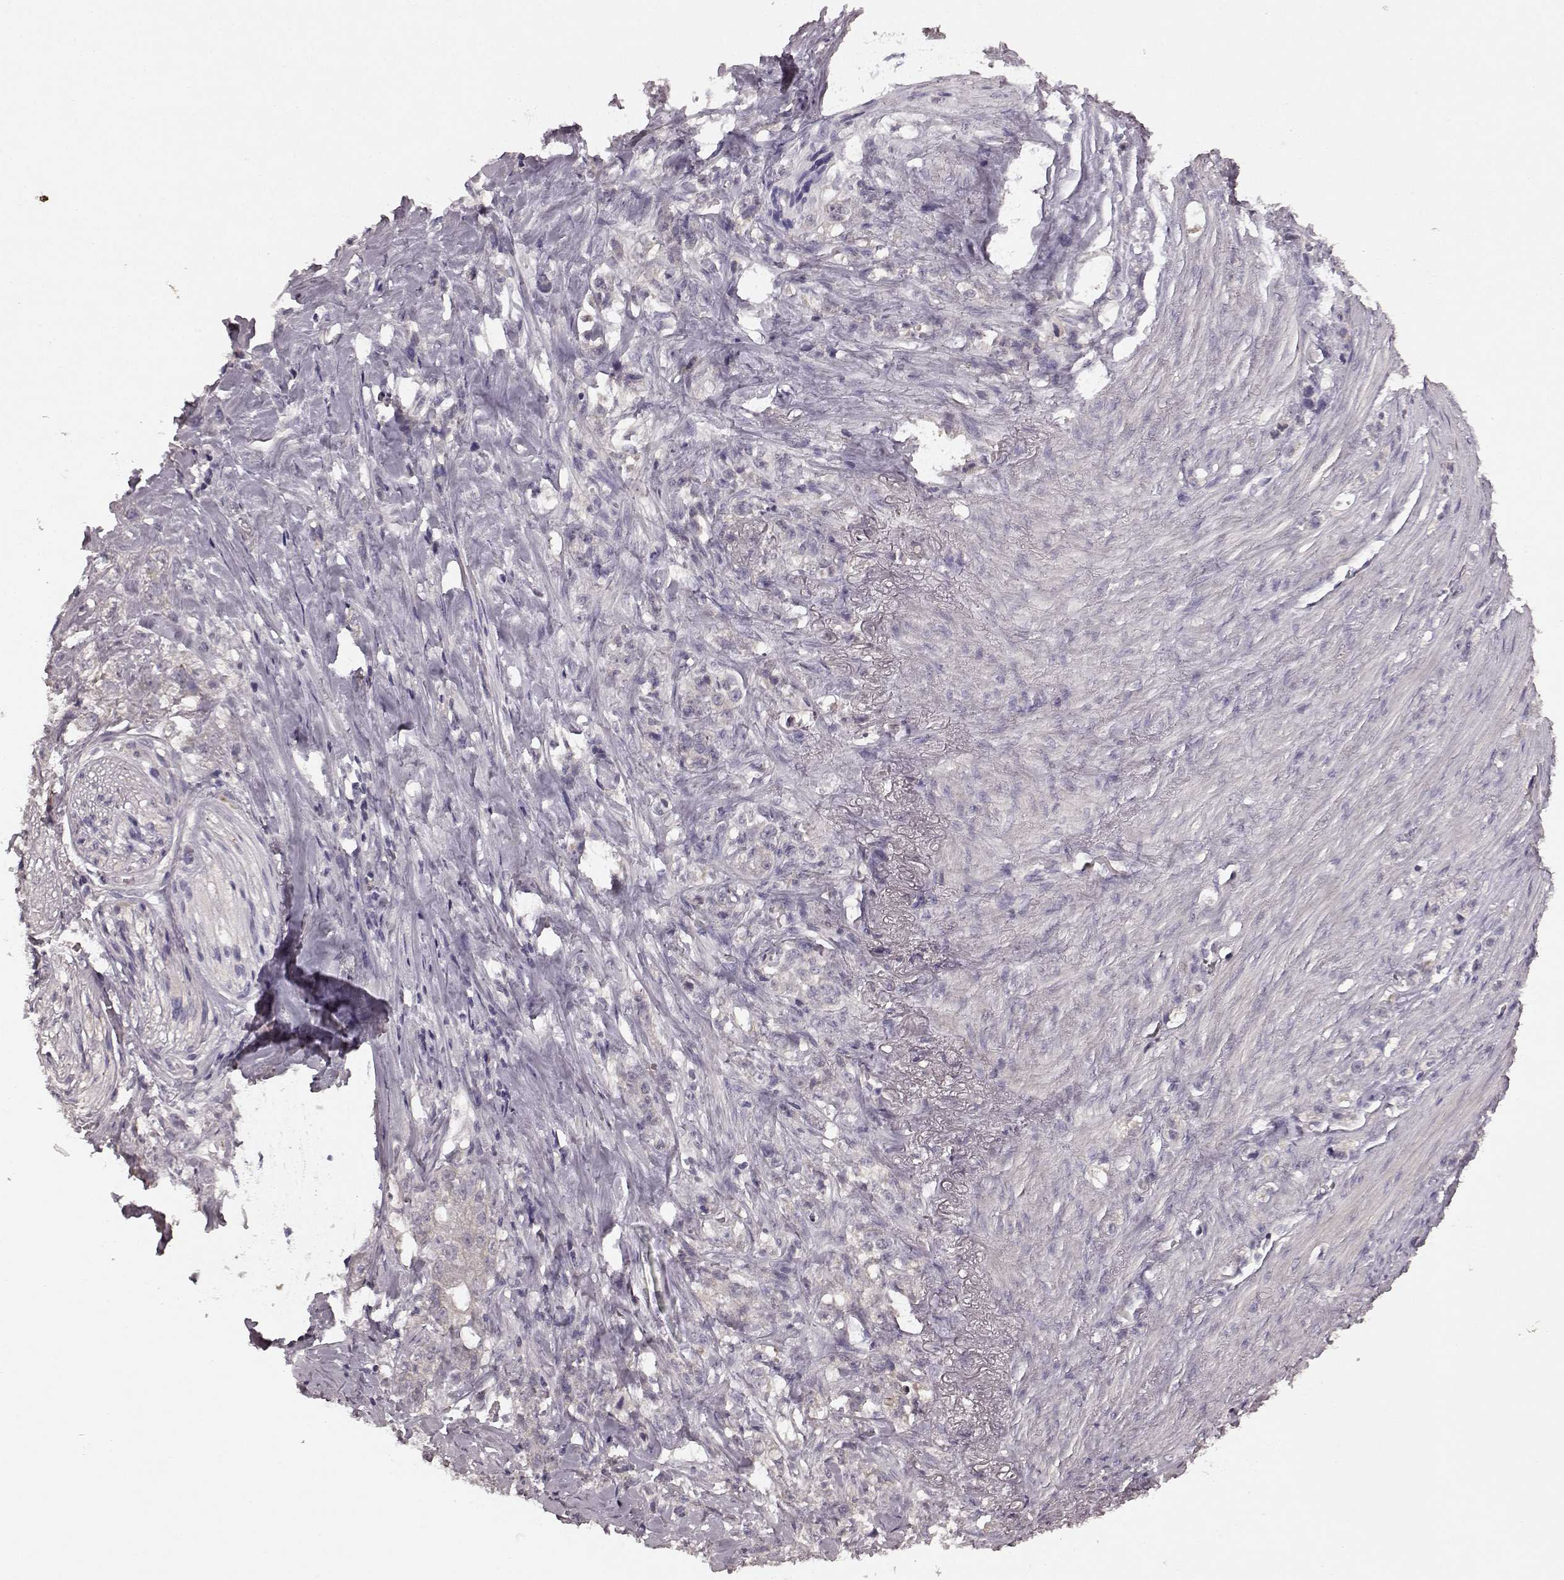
{"staining": {"intensity": "negative", "quantity": "none", "location": "none"}, "tissue": "stomach cancer", "cell_type": "Tumor cells", "image_type": "cancer", "snomed": [{"axis": "morphology", "description": "Adenocarcinoma, NOS"}, {"axis": "topography", "description": "Stomach, lower"}], "caption": "DAB (3,3'-diaminobenzidine) immunohistochemical staining of stomach adenocarcinoma shows no significant expression in tumor cells.", "gene": "SLC22A18", "patient": {"sex": "male", "age": 88}}